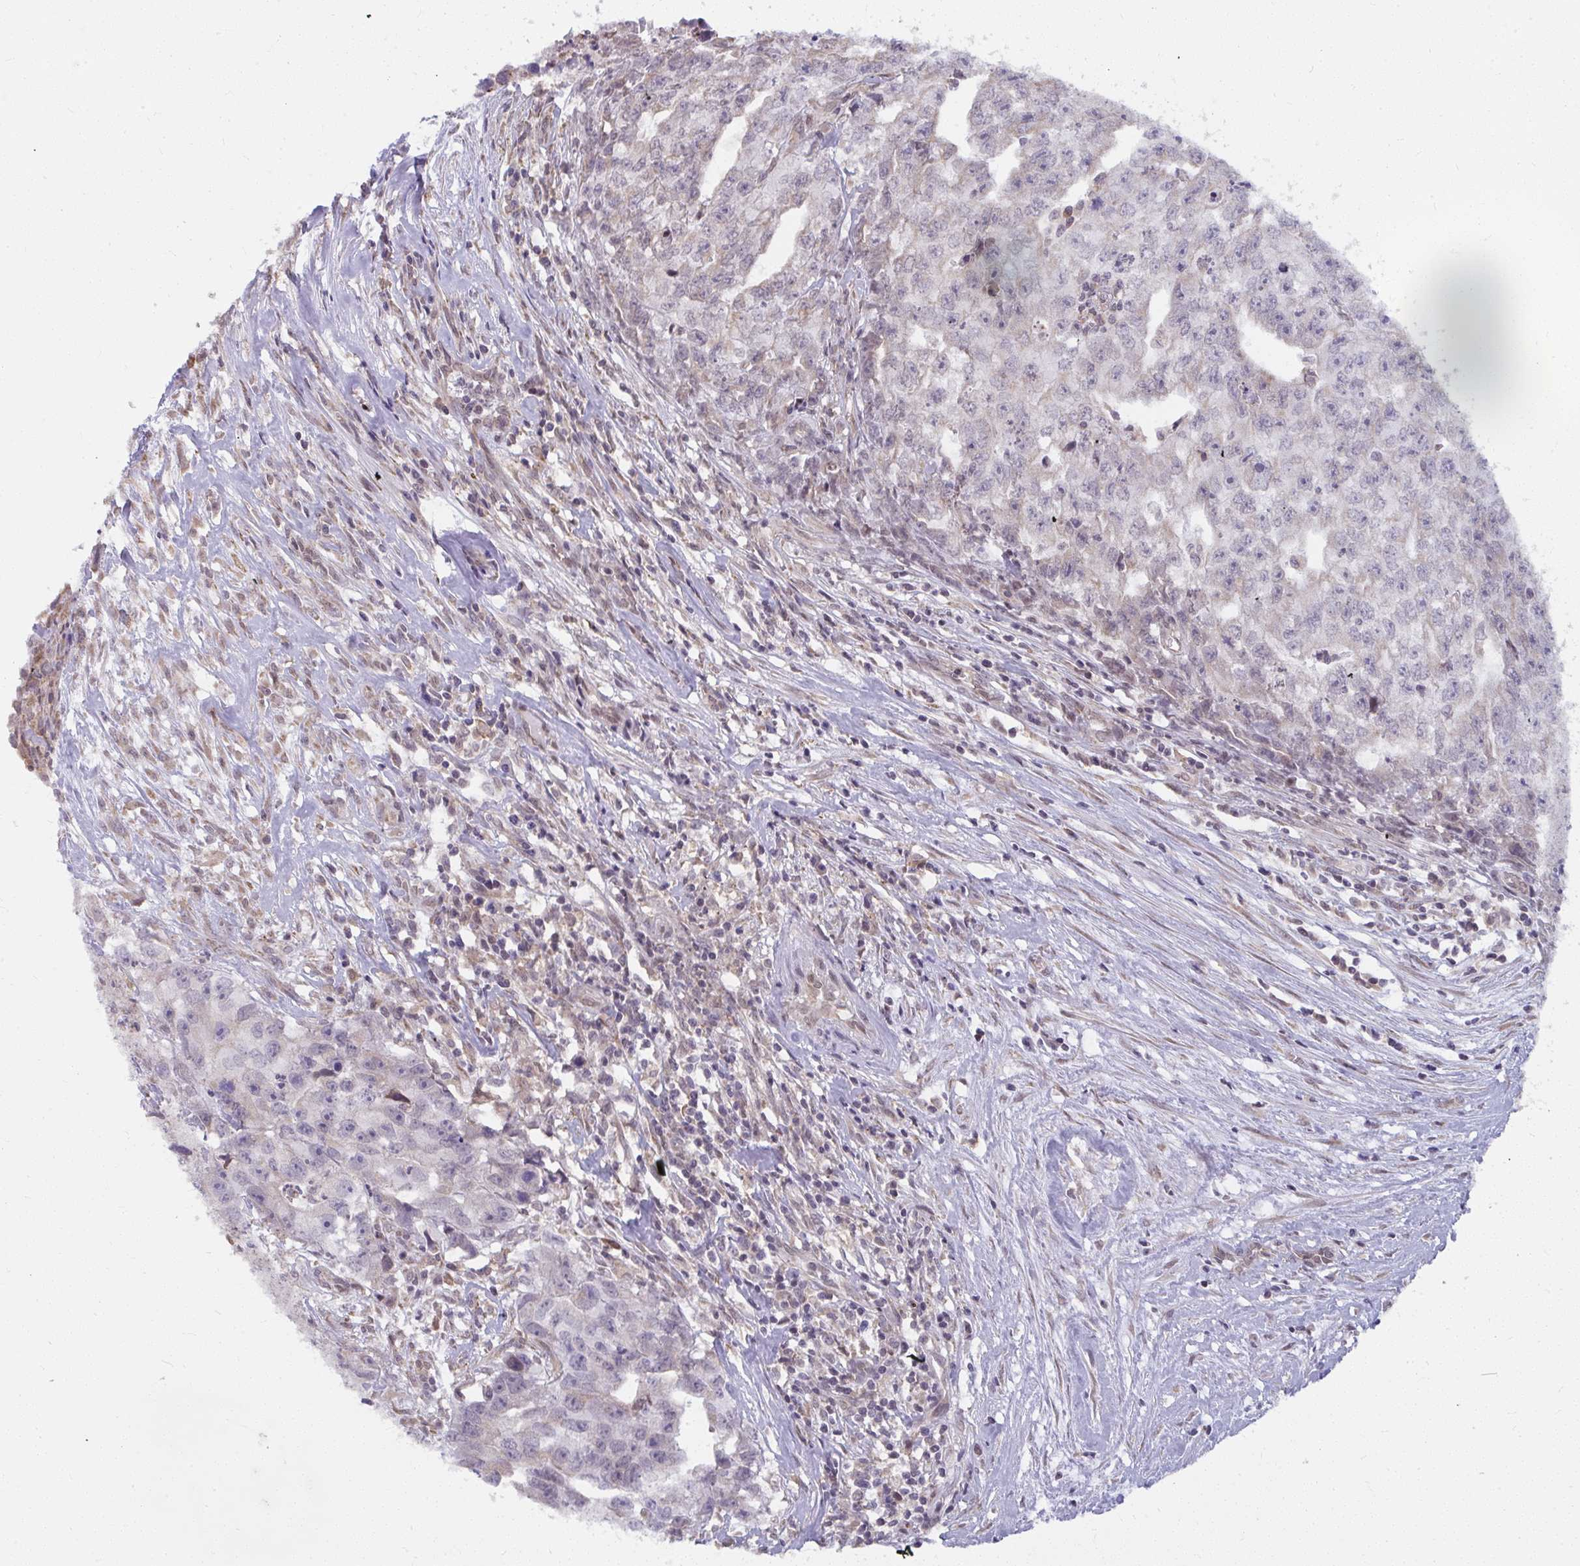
{"staining": {"intensity": "negative", "quantity": "none", "location": "none"}, "tissue": "testis cancer", "cell_type": "Tumor cells", "image_type": "cancer", "snomed": [{"axis": "morphology", "description": "Carcinoma, Embryonal, NOS"}, {"axis": "morphology", "description": "Teratoma, malignant, NOS"}, {"axis": "topography", "description": "Testis"}], "caption": "High magnification brightfield microscopy of embryonal carcinoma (testis) stained with DAB (3,3'-diaminobenzidine) (brown) and counterstained with hematoxylin (blue): tumor cells show no significant positivity. (DAB (3,3'-diaminobenzidine) immunohistochemistry visualized using brightfield microscopy, high magnification).", "gene": "NMNAT1", "patient": {"sex": "male", "age": 24}}